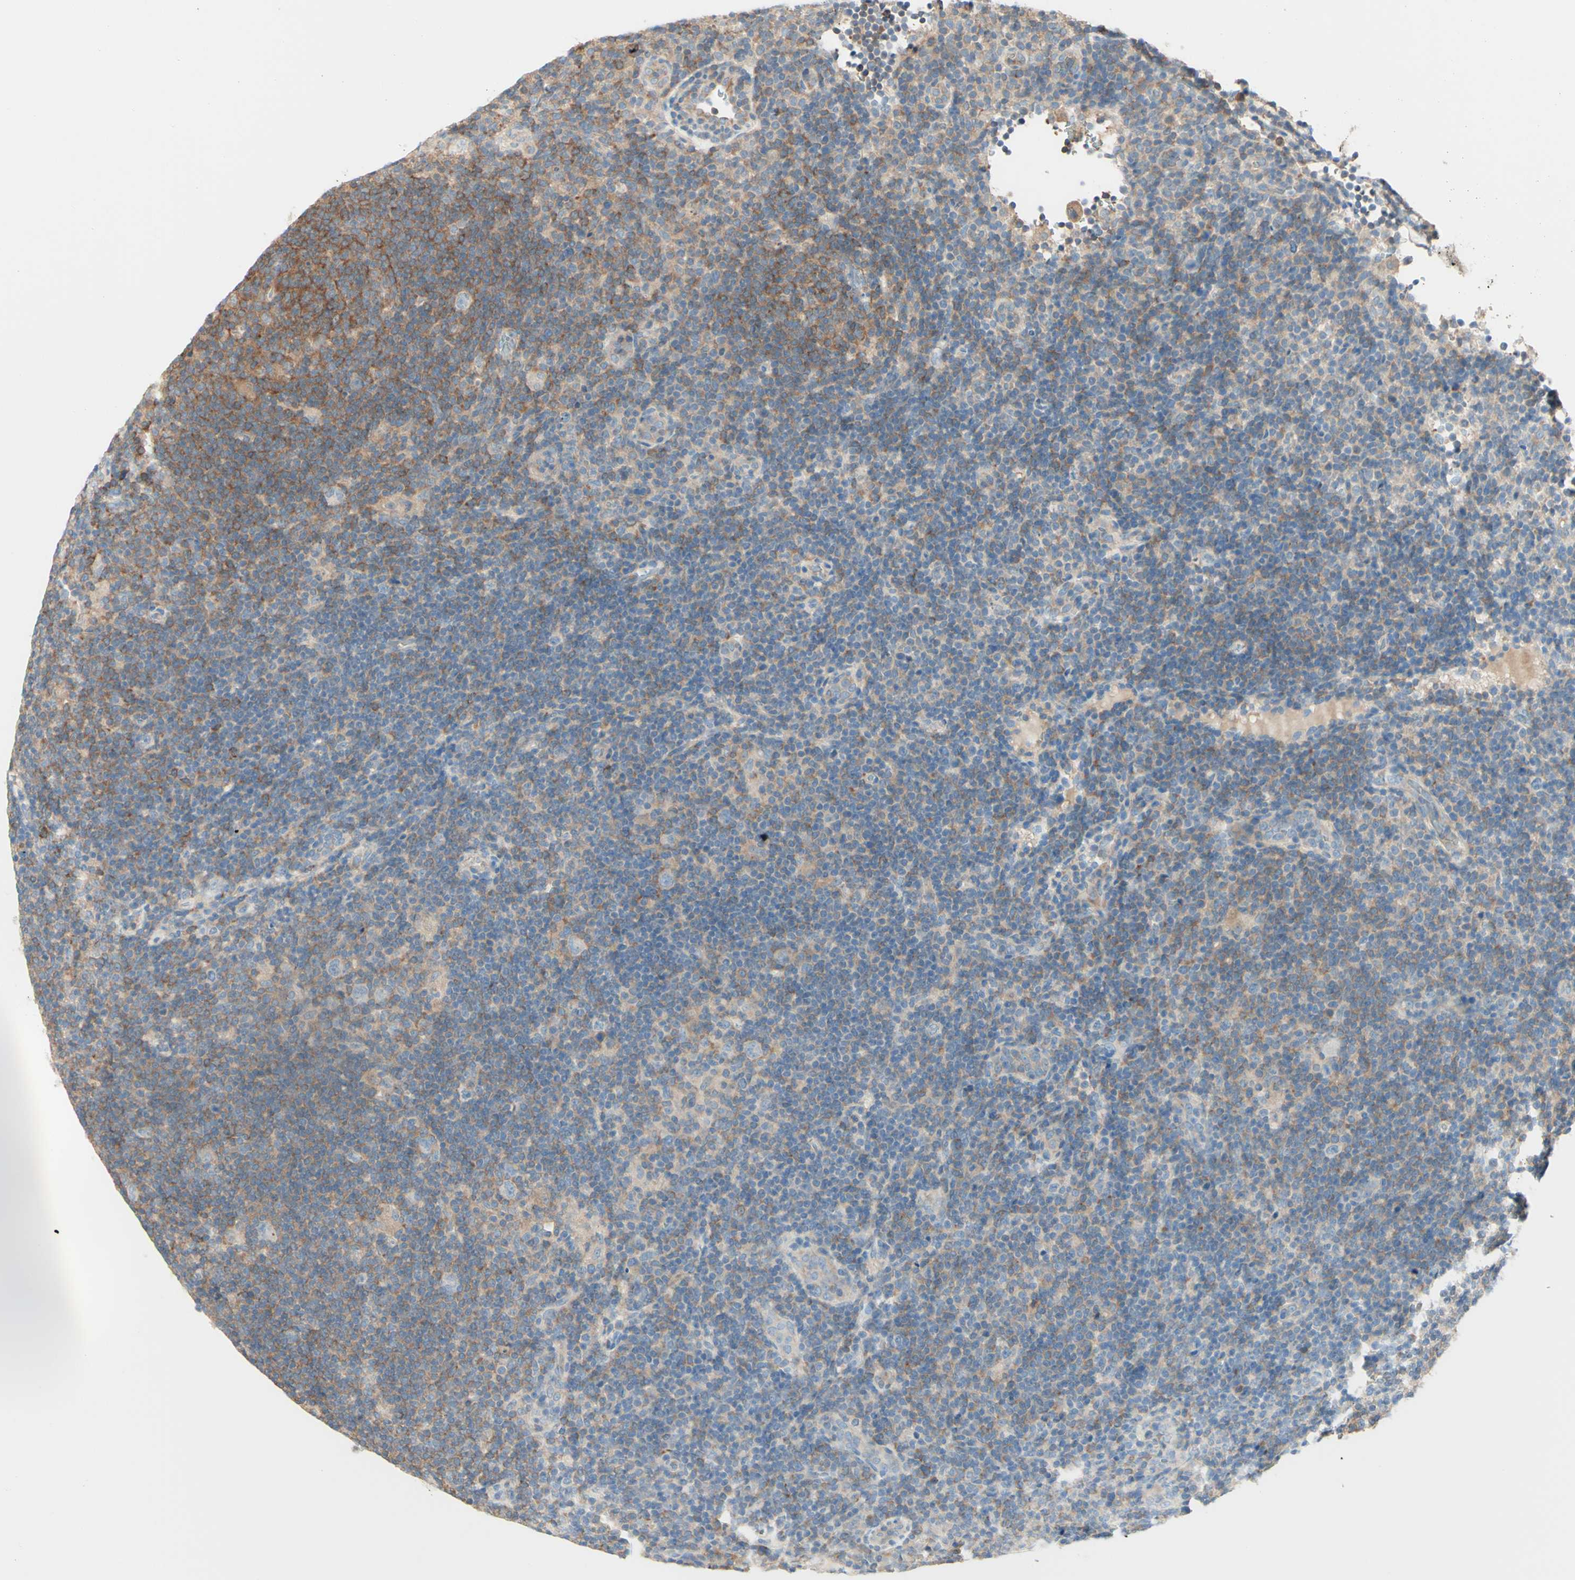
{"staining": {"intensity": "negative", "quantity": "none", "location": "none"}, "tissue": "lymphoma", "cell_type": "Tumor cells", "image_type": "cancer", "snomed": [{"axis": "morphology", "description": "Hodgkin's disease, NOS"}, {"axis": "topography", "description": "Lymph node"}], "caption": "There is no significant positivity in tumor cells of lymphoma.", "gene": "MTM1", "patient": {"sex": "female", "age": 57}}